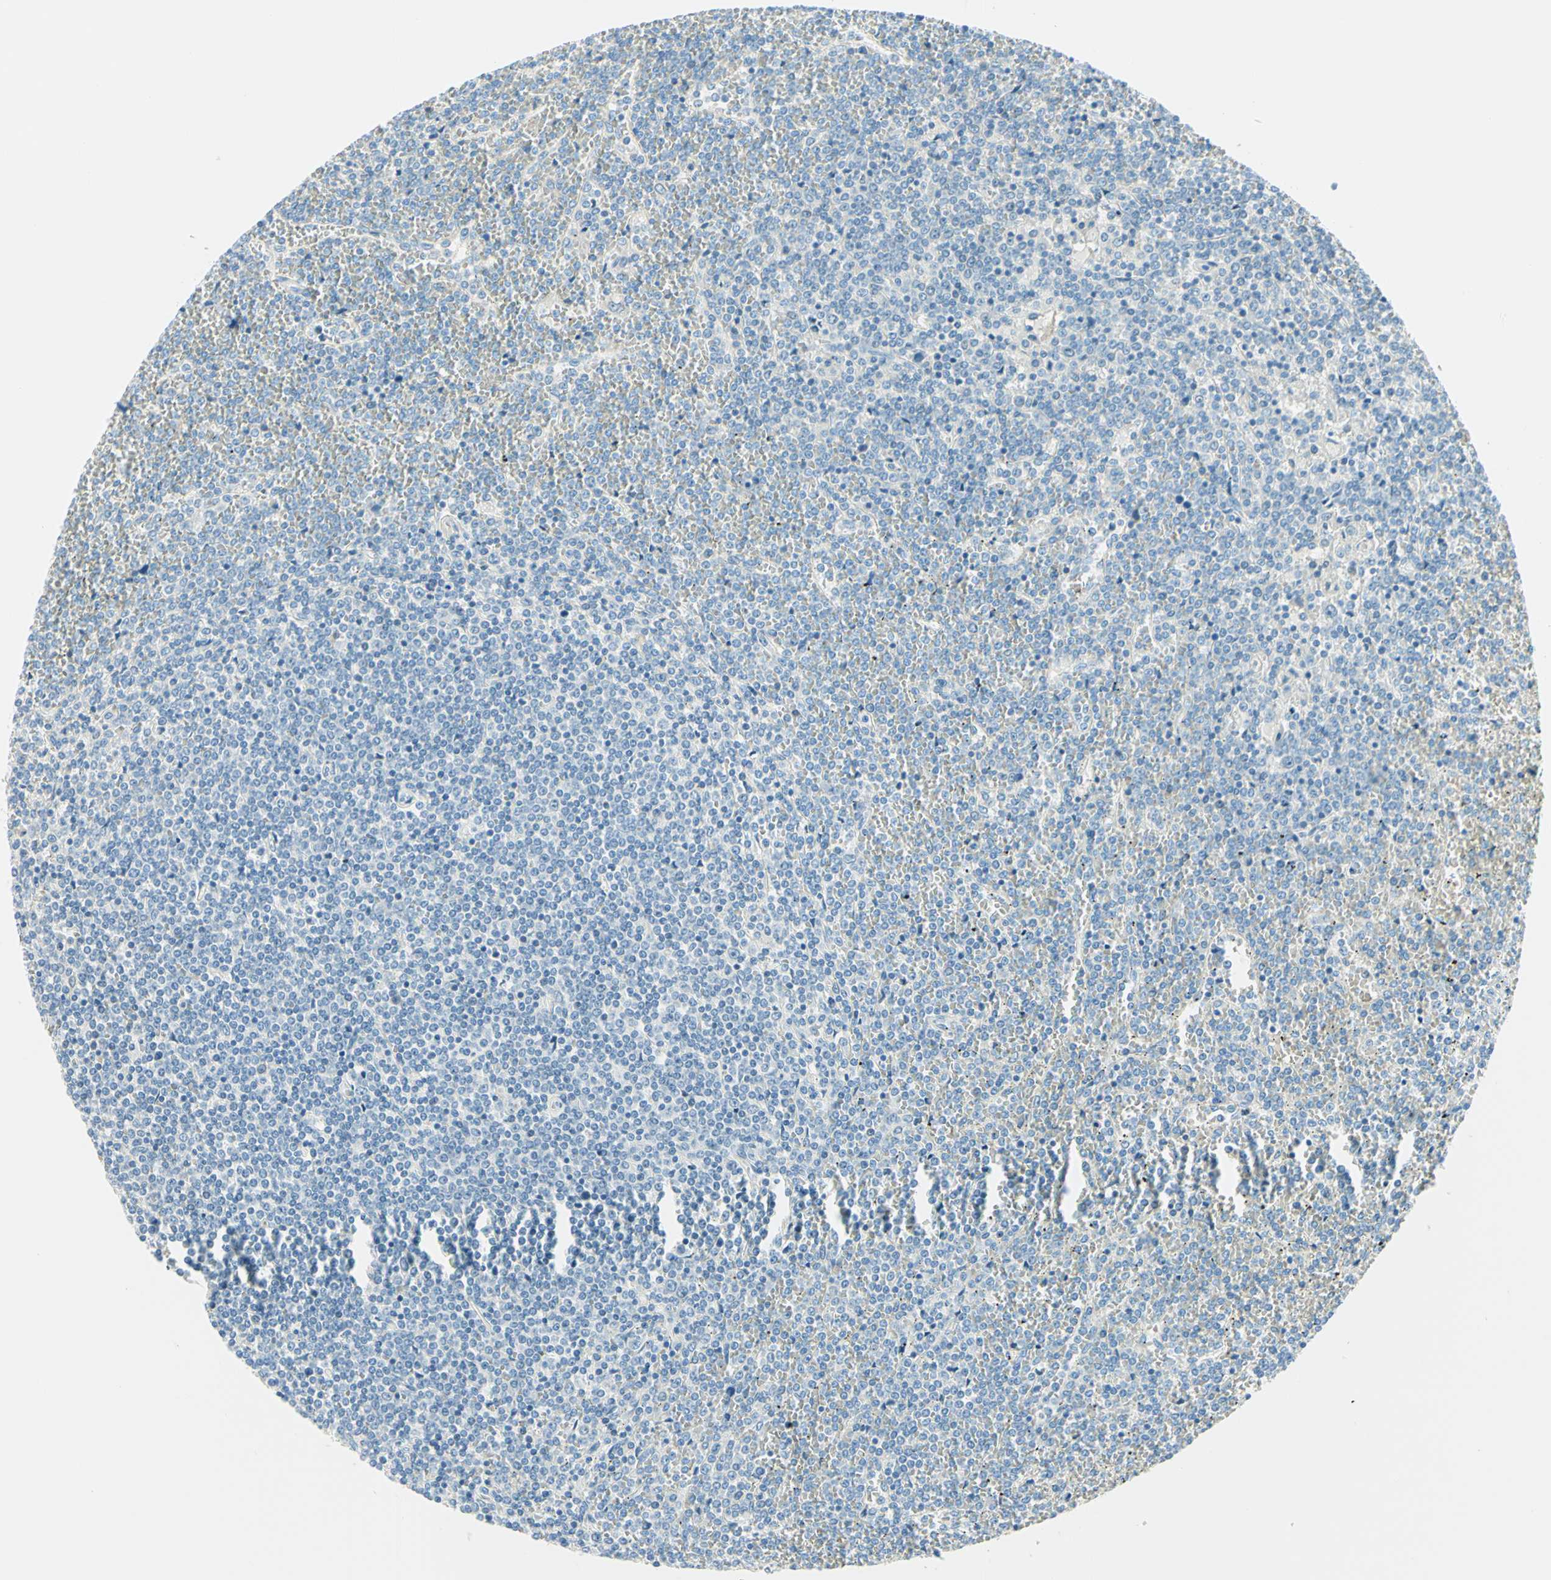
{"staining": {"intensity": "negative", "quantity": "none", "location": "none"}, "tissue": "lymphoma", "cell_type": "Tumor cells", "image_type": "cancer", "snomed": [{"axis": "morphology", "description": "Malignant lymphoma, non-Hodgkin's type, Low grade"}, {"axis": "topography", "description": "Spleen"}], "caption": "A photomicrograph of lymphoma stained for a protein shows no brown staining in tumor cells. The staining was performed using DAB (3,3'-diaminobenzidine) to visualize the protein expression in brown, while the nuclei were stained in blue with hematoxylin (Magnification: 20x).", "gene": "NCBP2L", "patient": {"sex": "female", "age": 19}}